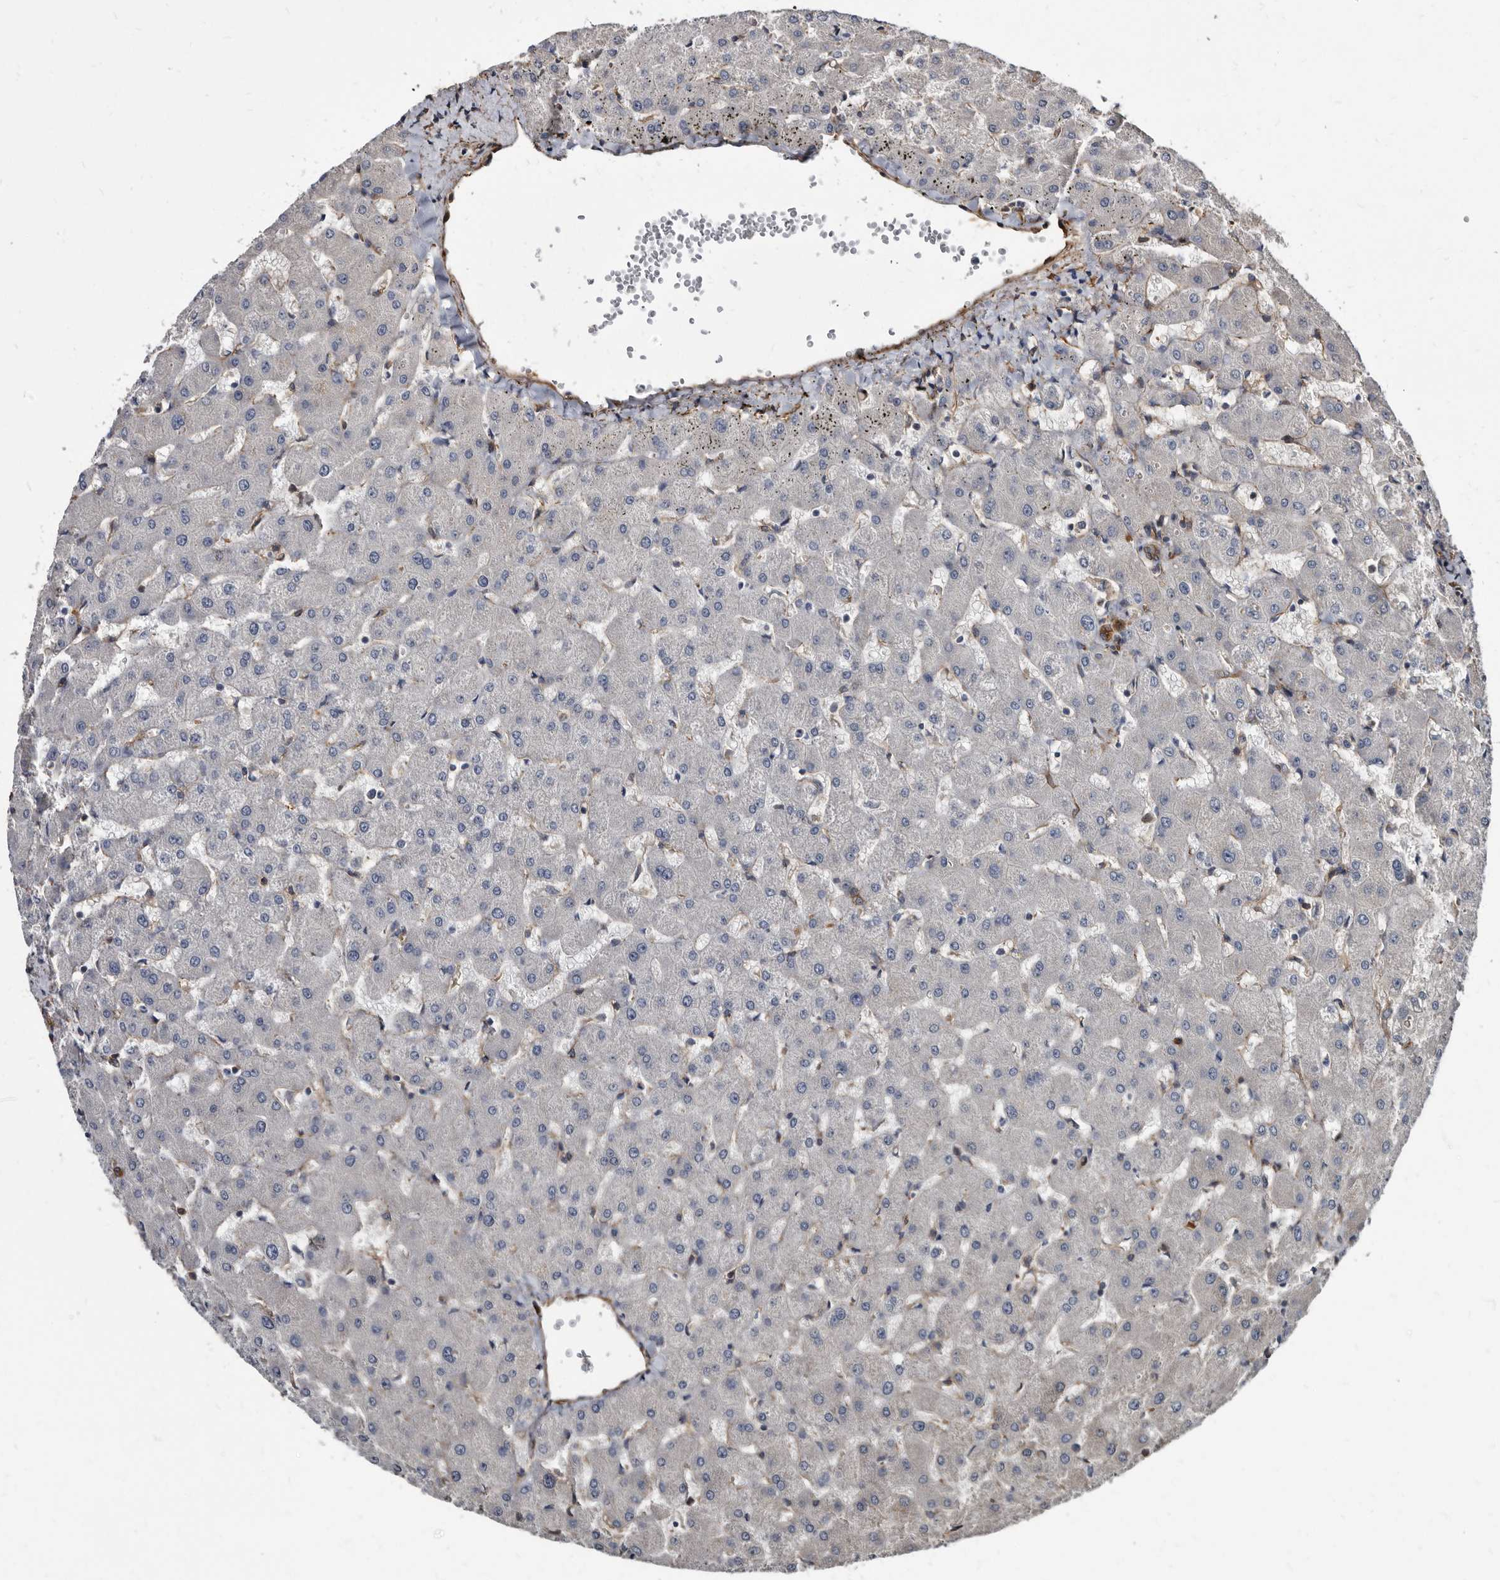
{"staining": {"intensity": "strong", "quantity": ">75%", "location": "cytoplasmic/membranous"}, "tissue": "liver", "cell_type": "Cholangiocytes", "image_type": "normal", "snomed": [{"axis": "morphology", "description": "Normal tissue, NOS"}, {"axis": "topography", "description": "Liver"}], "caption": "Immunohistochemistry histopathology image of unremarkable liver: liver stained using immunohistochemistry (IHC) shows high levels of strong protein expression localized specifically in the cytoplasmic/membranous of cholangiocytes, appearing as a cytoplasmic/membranous brown color.", "gene": "KCTD20", "patient": {"sex": "female", "age": 63}}